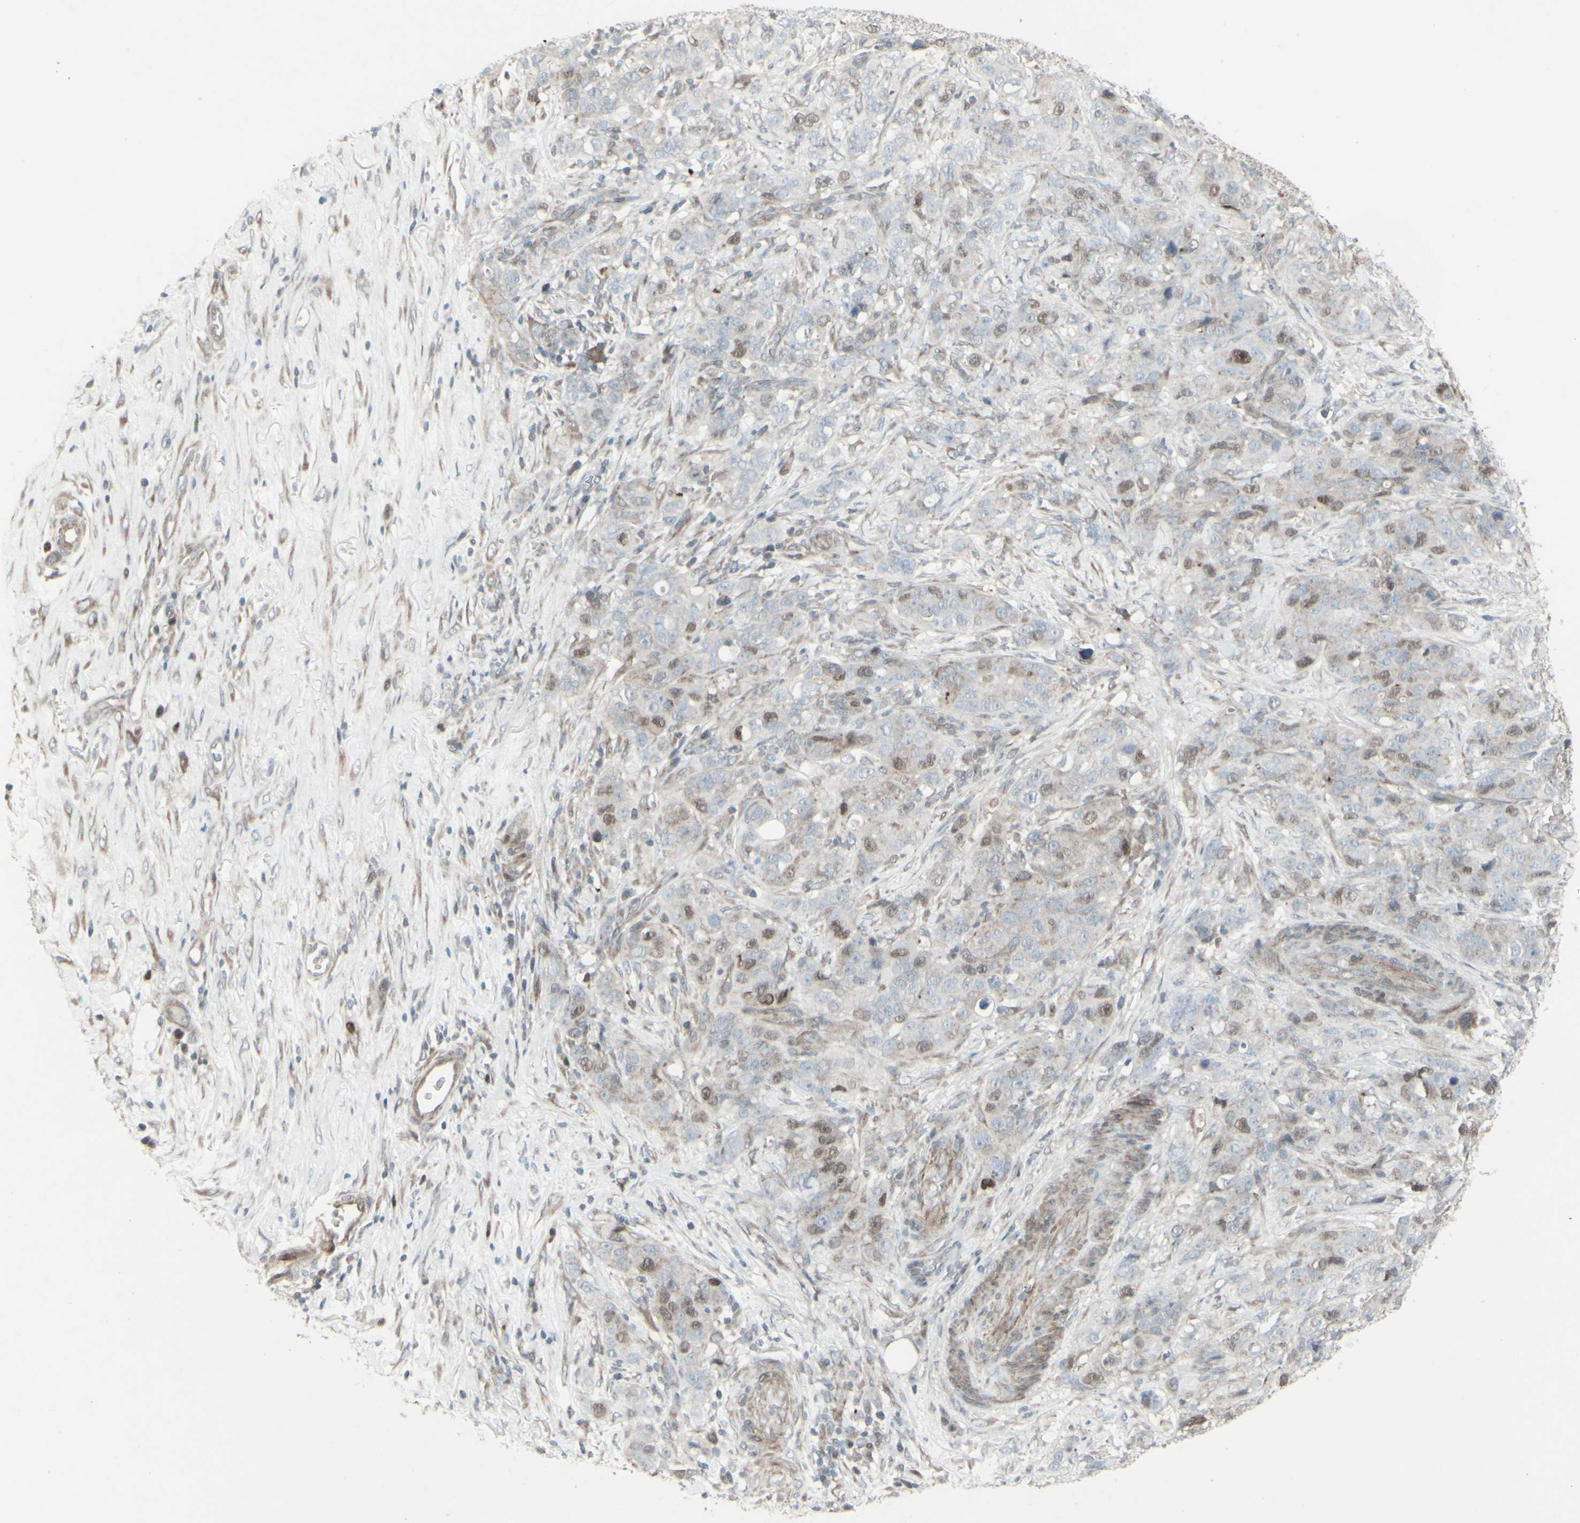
{"staining": {"intensity": "weak", "quantity": "25%-75%", "location": "nuclear"}, "tissue": "stomach cancer", "cell_type": "Tumor cells", "image_type": "cancer", "snomed": [{"axis": "morphology", "description": "Adenocarcinoma, NOS"}, {"axis": "topography", "description": "Stomach"}], "caption": "This photomicrograph displays immunohistochemistry staining of stomach cancer (adenocarcinoma), with low weak nuclear positivity in about 25%-75% of tumor cells.", "gene": "GMNN", "patient": {"sex": "male", "age": 48}}